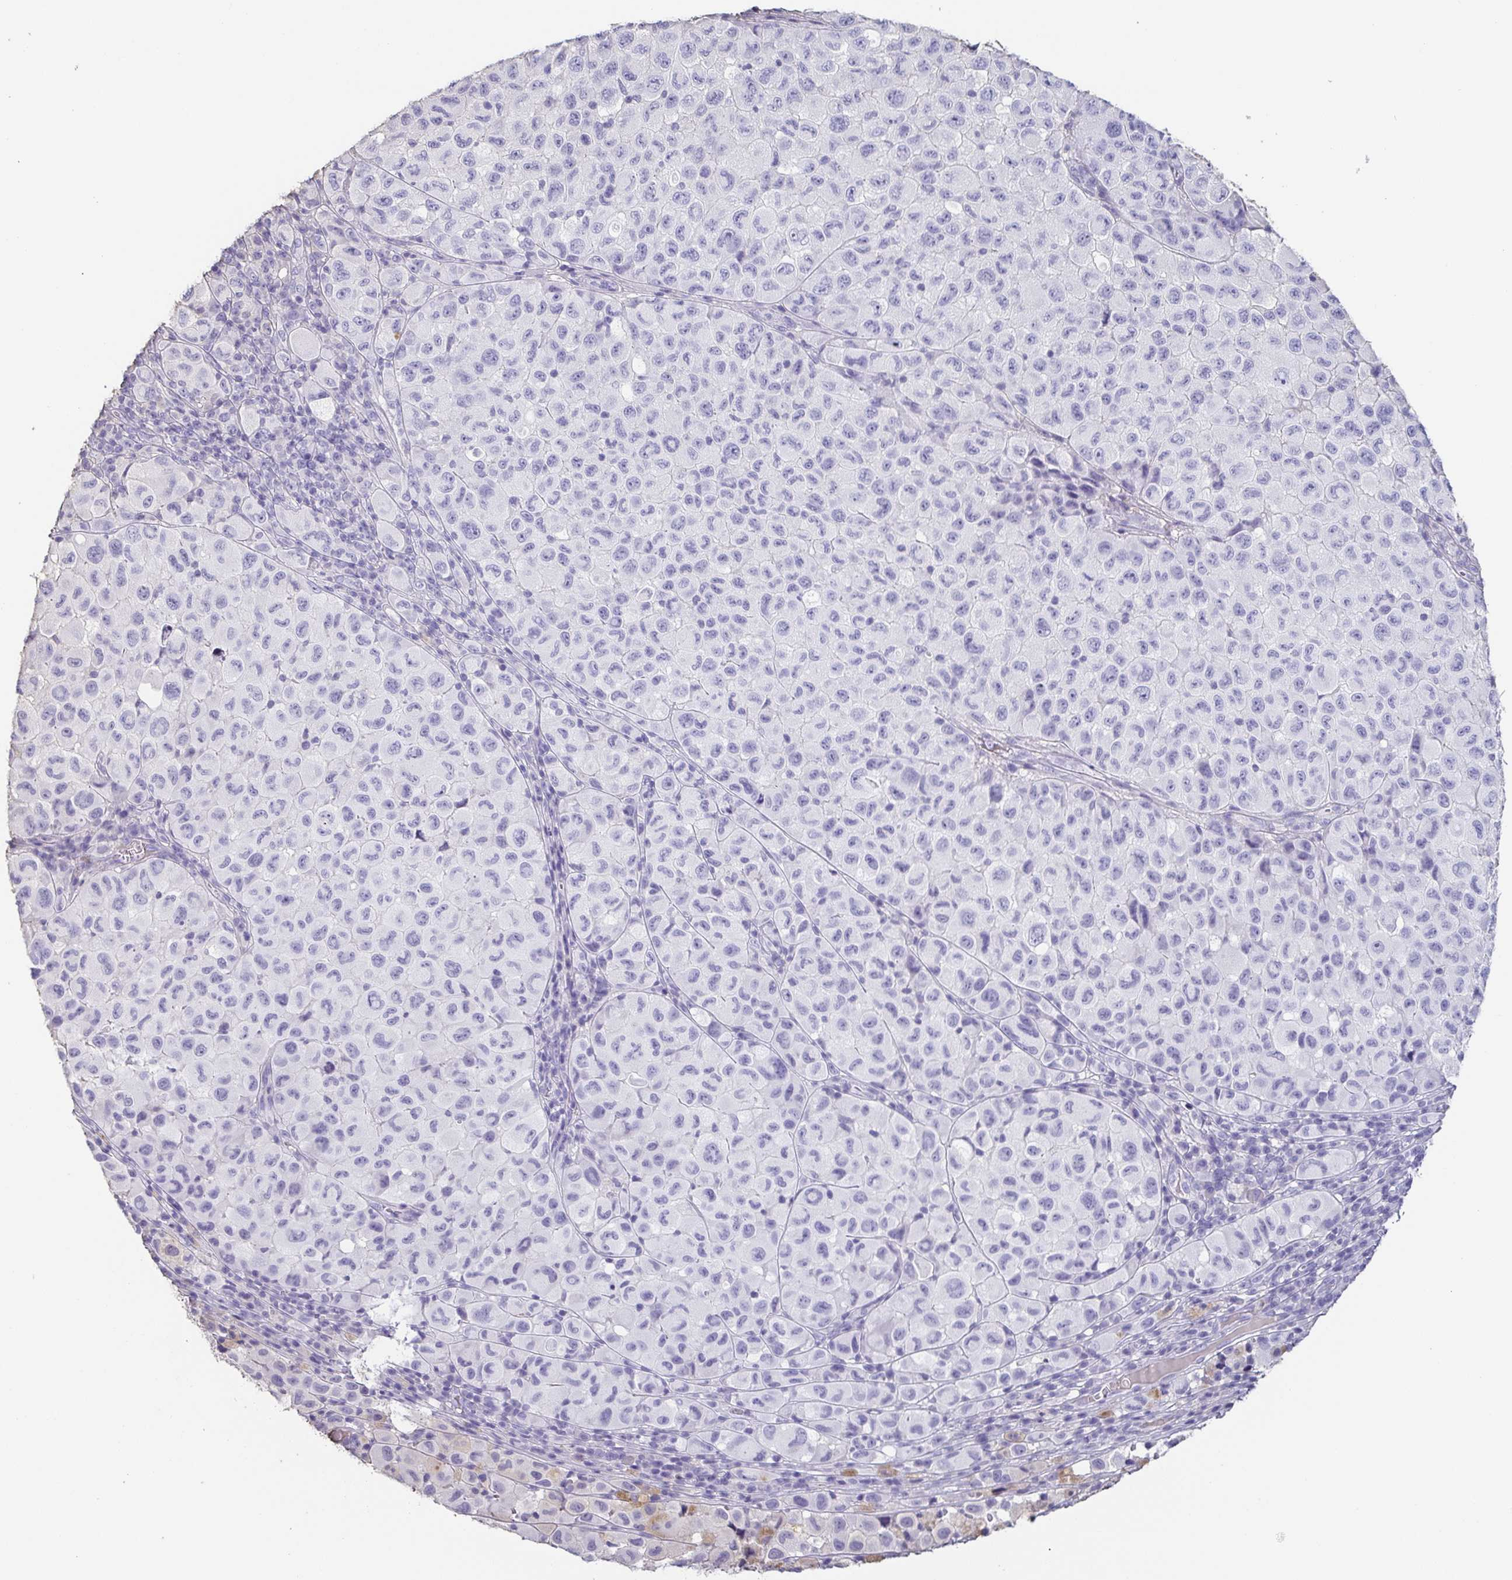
{"staining": {"intensity": "negative", "quantity": "none", "location": "none"}, "tissue": "melanoma", "cell_type": "Tumor cells", "image_type": "cancer", "snomed": [{"axis": "morphology", "description": "Malignant melanoma, NOS"}, {"axis": "topography", "description": "Skin"}], "caption": "Malignant melanoma was stained to show a protein in brown. There is no significant staining in tumor cells.", "gene": "BPIFA2", "patient": {"sex": "male", "age": 93}}